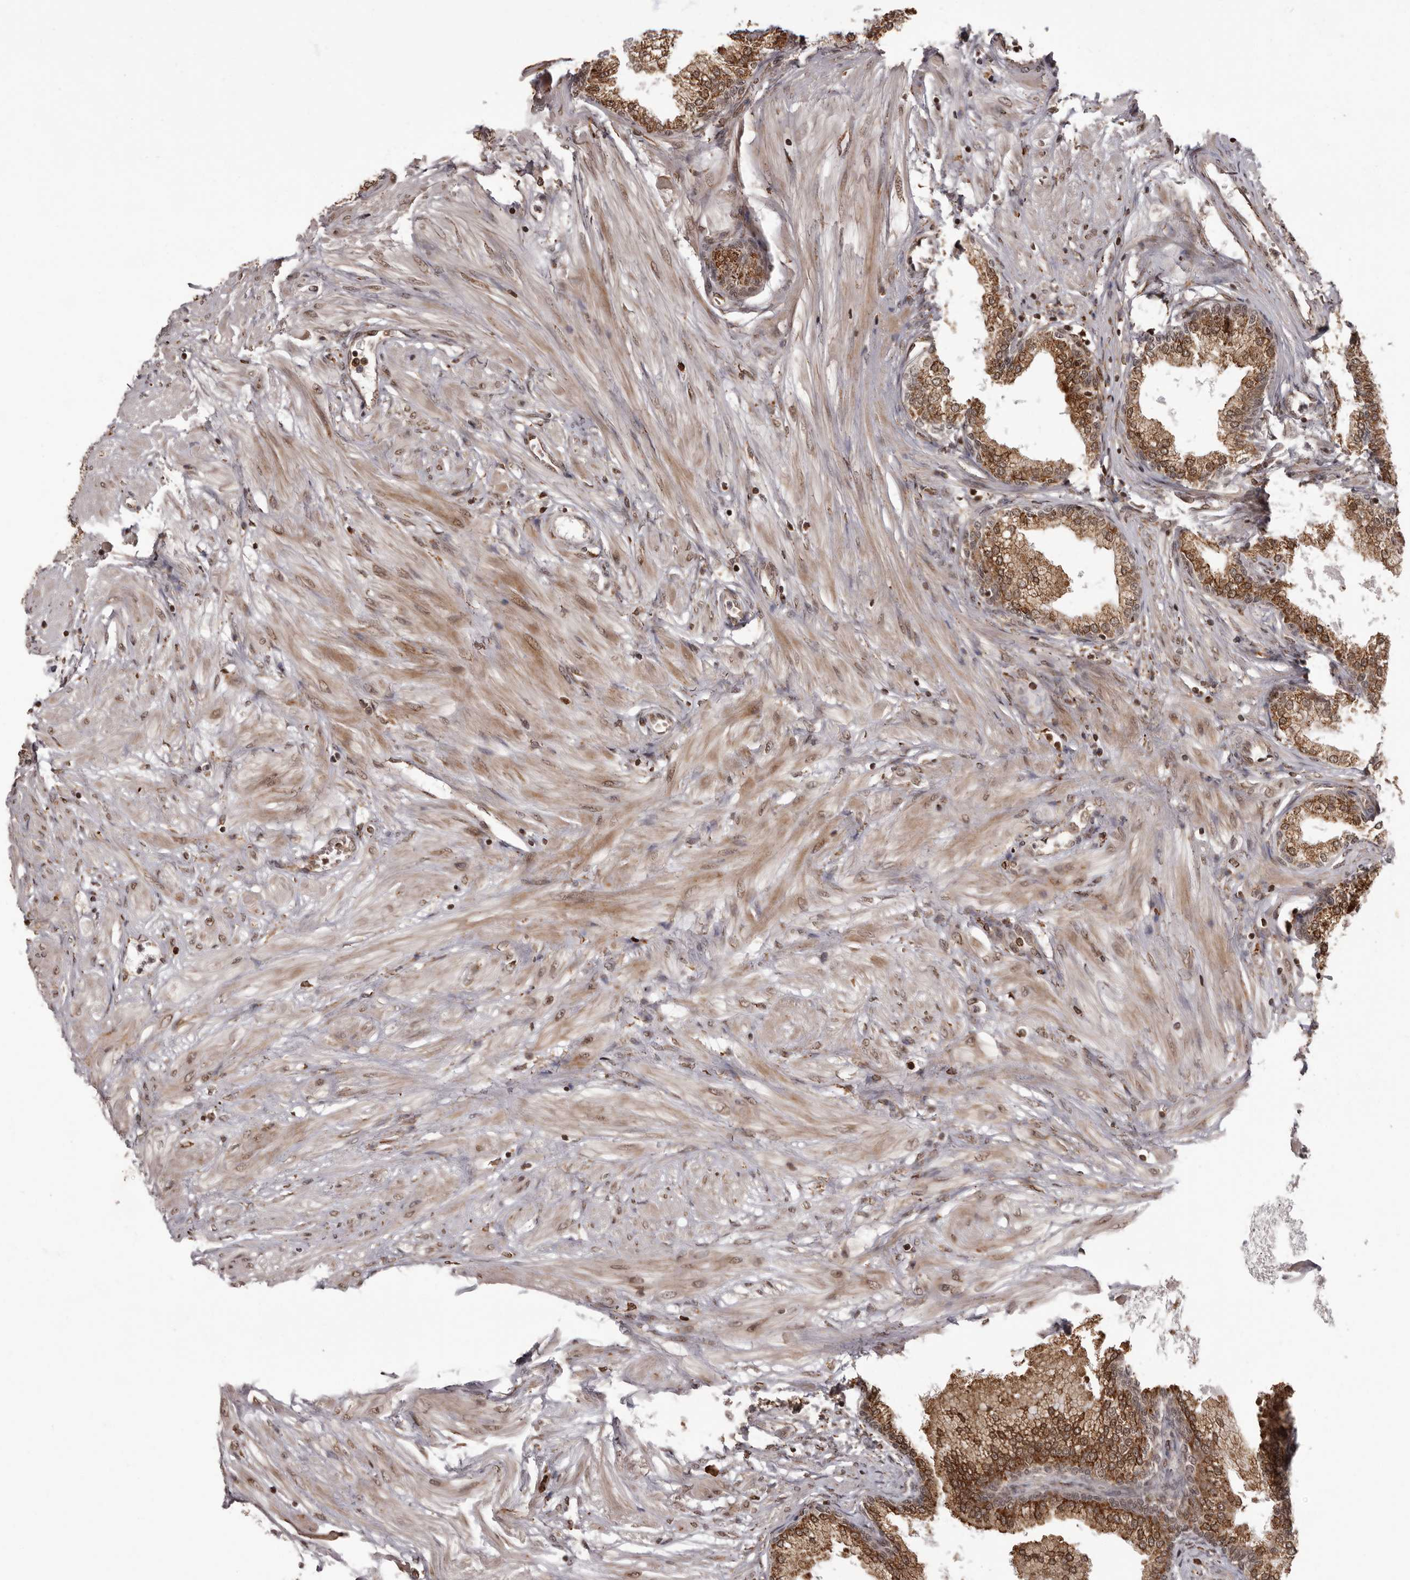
{"staining": {"intensity": "moderate", "quantity": ">75%", "location": "cytoplasmic/membranous,nuclear"}, "tissue": "prostate", "cell_type": "Glandular cells", "image_type": "normal", "snomed": [{"axis": "morphology", "description": "Normal tissue, NOS"}, {"axis": "morphology", "description": "Urothelial carcinoma, Low grade"}, {"axis": "topography", "description": "Urinary bladder"}, {"axis": "topography", "description": "Prostate"}], "caption": "Immunohistochemistry staining of normal prostate, which displays medium levels of moderate cytoplasmic/membranous,nuclear positivity in approximately >75% of glandular cells indicating moderate cytoplasmic/membranous,nuclear protein staining. The staining was performed using DAB (brown) for protein detection and nuclei were counterstained in hematoxylin (blue).", "gene": "IL32", "patient": {"sex": "male", "age": 60}}